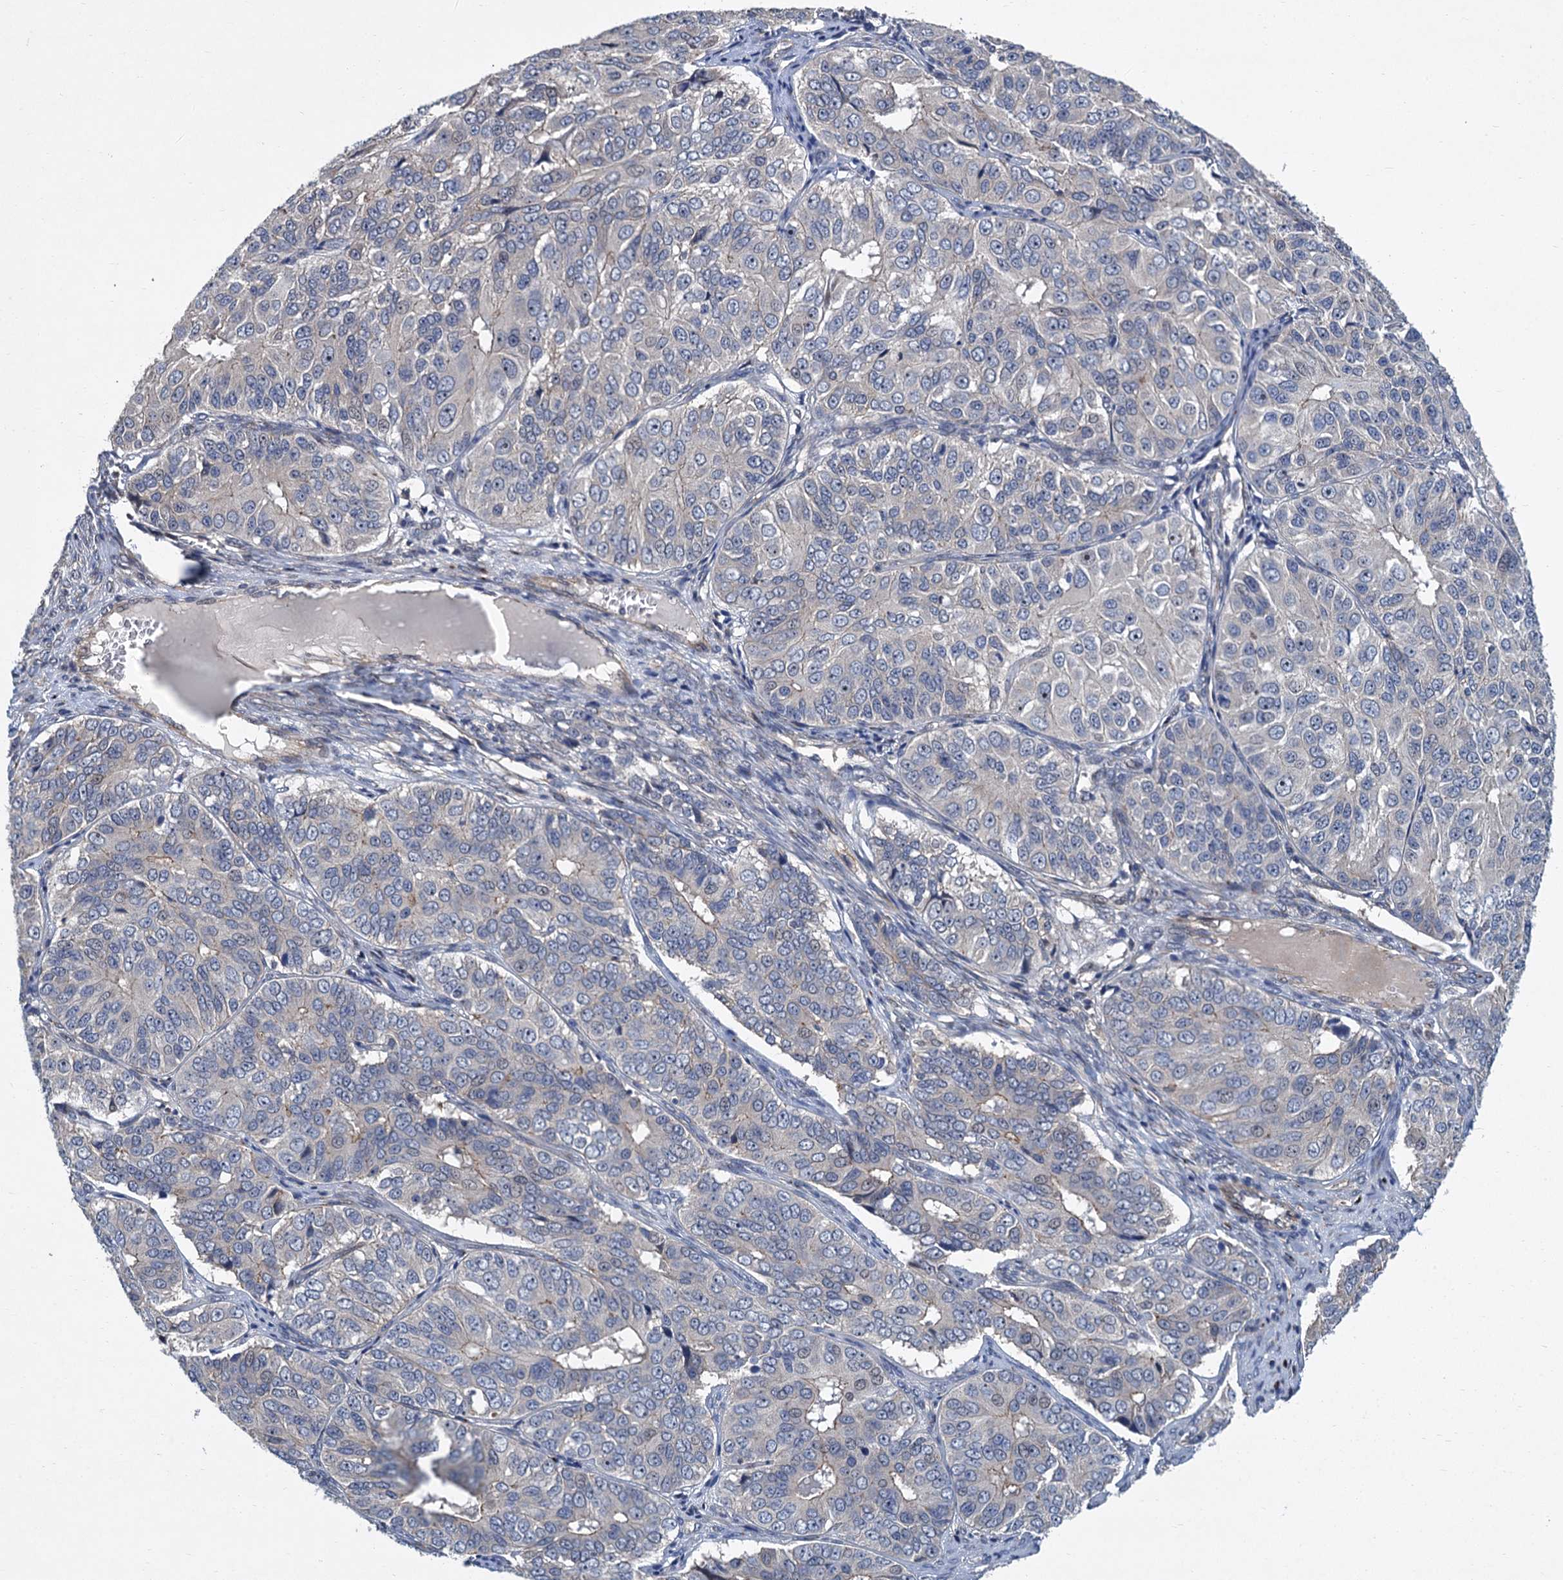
{"staining": {"intensity": "negative", "quantity": "none", "location": "none"}, "tissue": "ovarian cancer", "cell_type": "Tumor cells", "image_type": "cancer", "snomed": [{"axis": "morphology", "description": "Carcinoma, endometroid"}, {"axis": "topography", "description": "Ovary"}], "caption": "Ovarian cancer was stained to show a protein in brown. There is no significant expression in tumor cells. (DAB immunohistochemistry (IHC) with hematoxylin counter stain).", "gene": "TRAF7", "patient": {"sex": "female", "age": 51}}